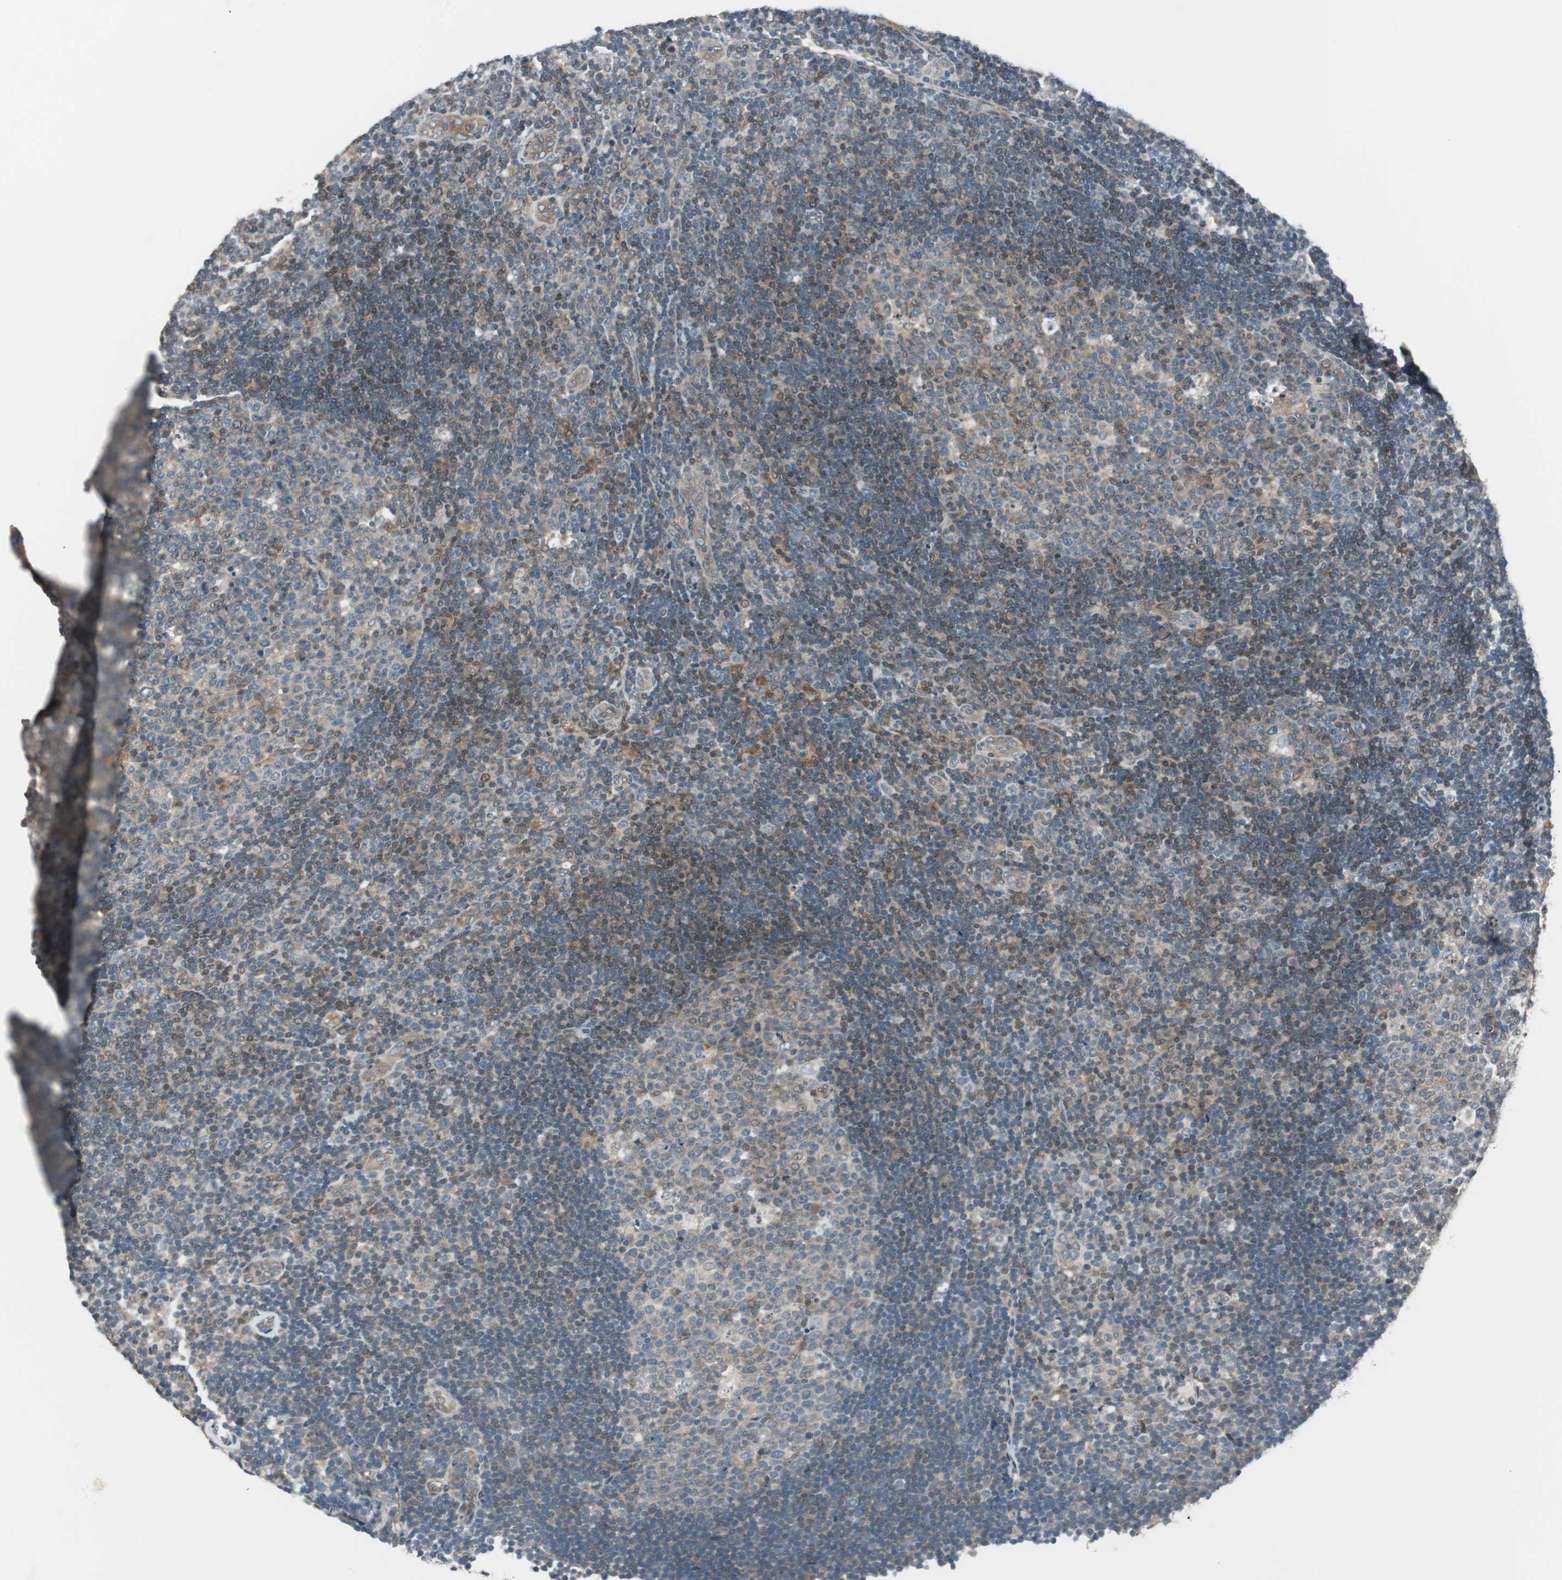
{"staining": {"intensity": "weak", "quantity": "<25%", "location": "cytoplasmic/membranous"}, "tissue": "lymph node", "cell_type": "Germinal center cells", "image_type": "normal", "snomed": [{"axis": "morphology", "description": "Normal tissue, NOS"}, {"axis": "topography", "description": "Lymph node"}, {"axis": "topography", "description": "Salivary gland"}], "caption": "Immunohistochemistry (IHC) of unremarkable lymph node shows no staining in germinal center cells.", "gene": "CGRRF1", "patient": {"sex": "male", "age": 8}}